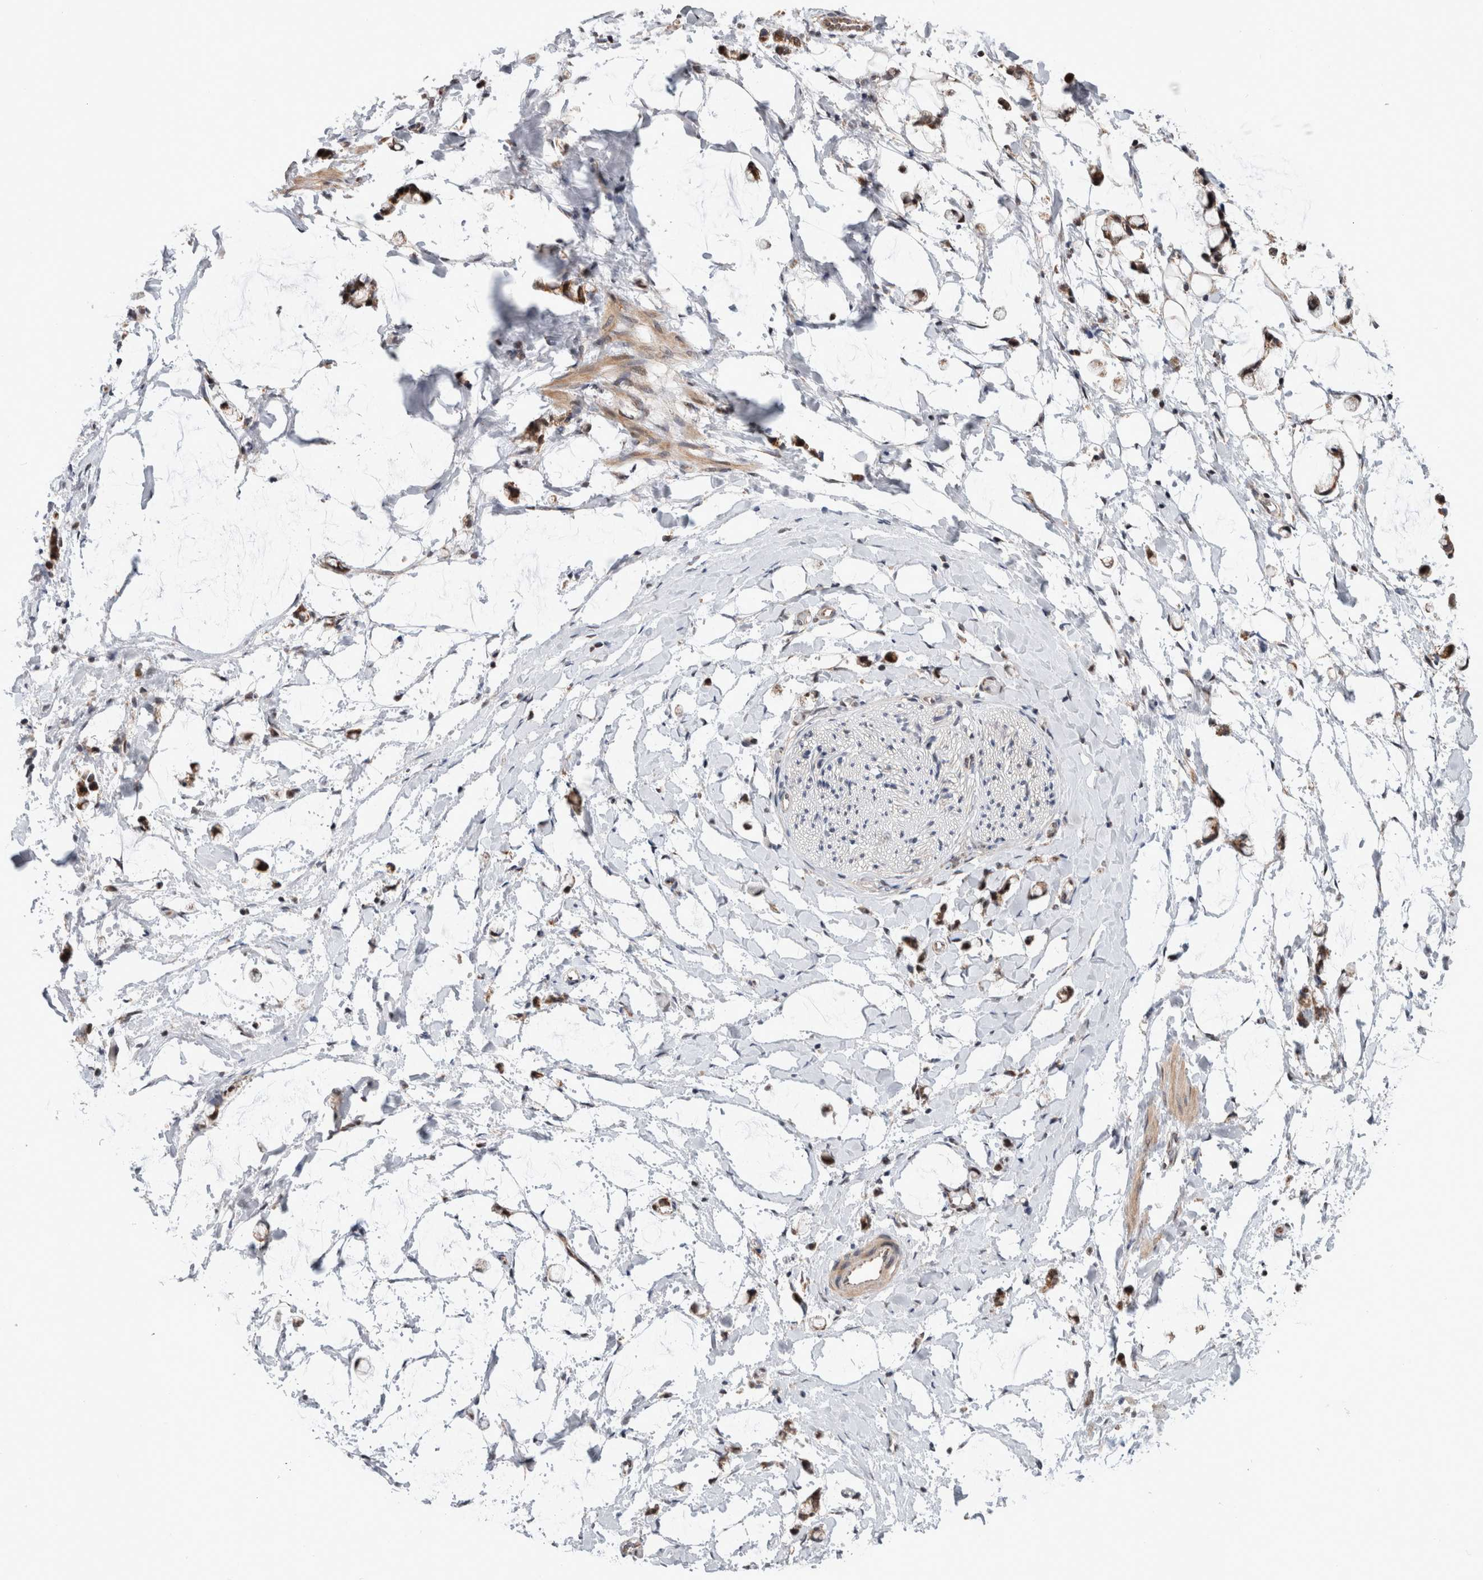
{"staining": {"intensity": "weak", "quantity": "25%-75%", "location": "cytoplasmic/membranous"}, "tissue": "adipose tissue", "cell_type": "Adipocytes", "image_type": "normal", "snomed": [{"axis": "morphology", "description": "Normal tissue, NOS"}, {"axis": "morphology", "description": "Adenocarcinoma, NOS"}, {"axis": "topography", "description": "Colon"}, {"axis": "topography", "description": "Peripheral nerve tissue"}], "caption": "A micrograph of human adipose tissue stained for a protein displays weak cytoplasmic/membranous brown staining in adipocytes.", "gene": "MRPL37", "patient": {"sex": "male", "age": 14}}